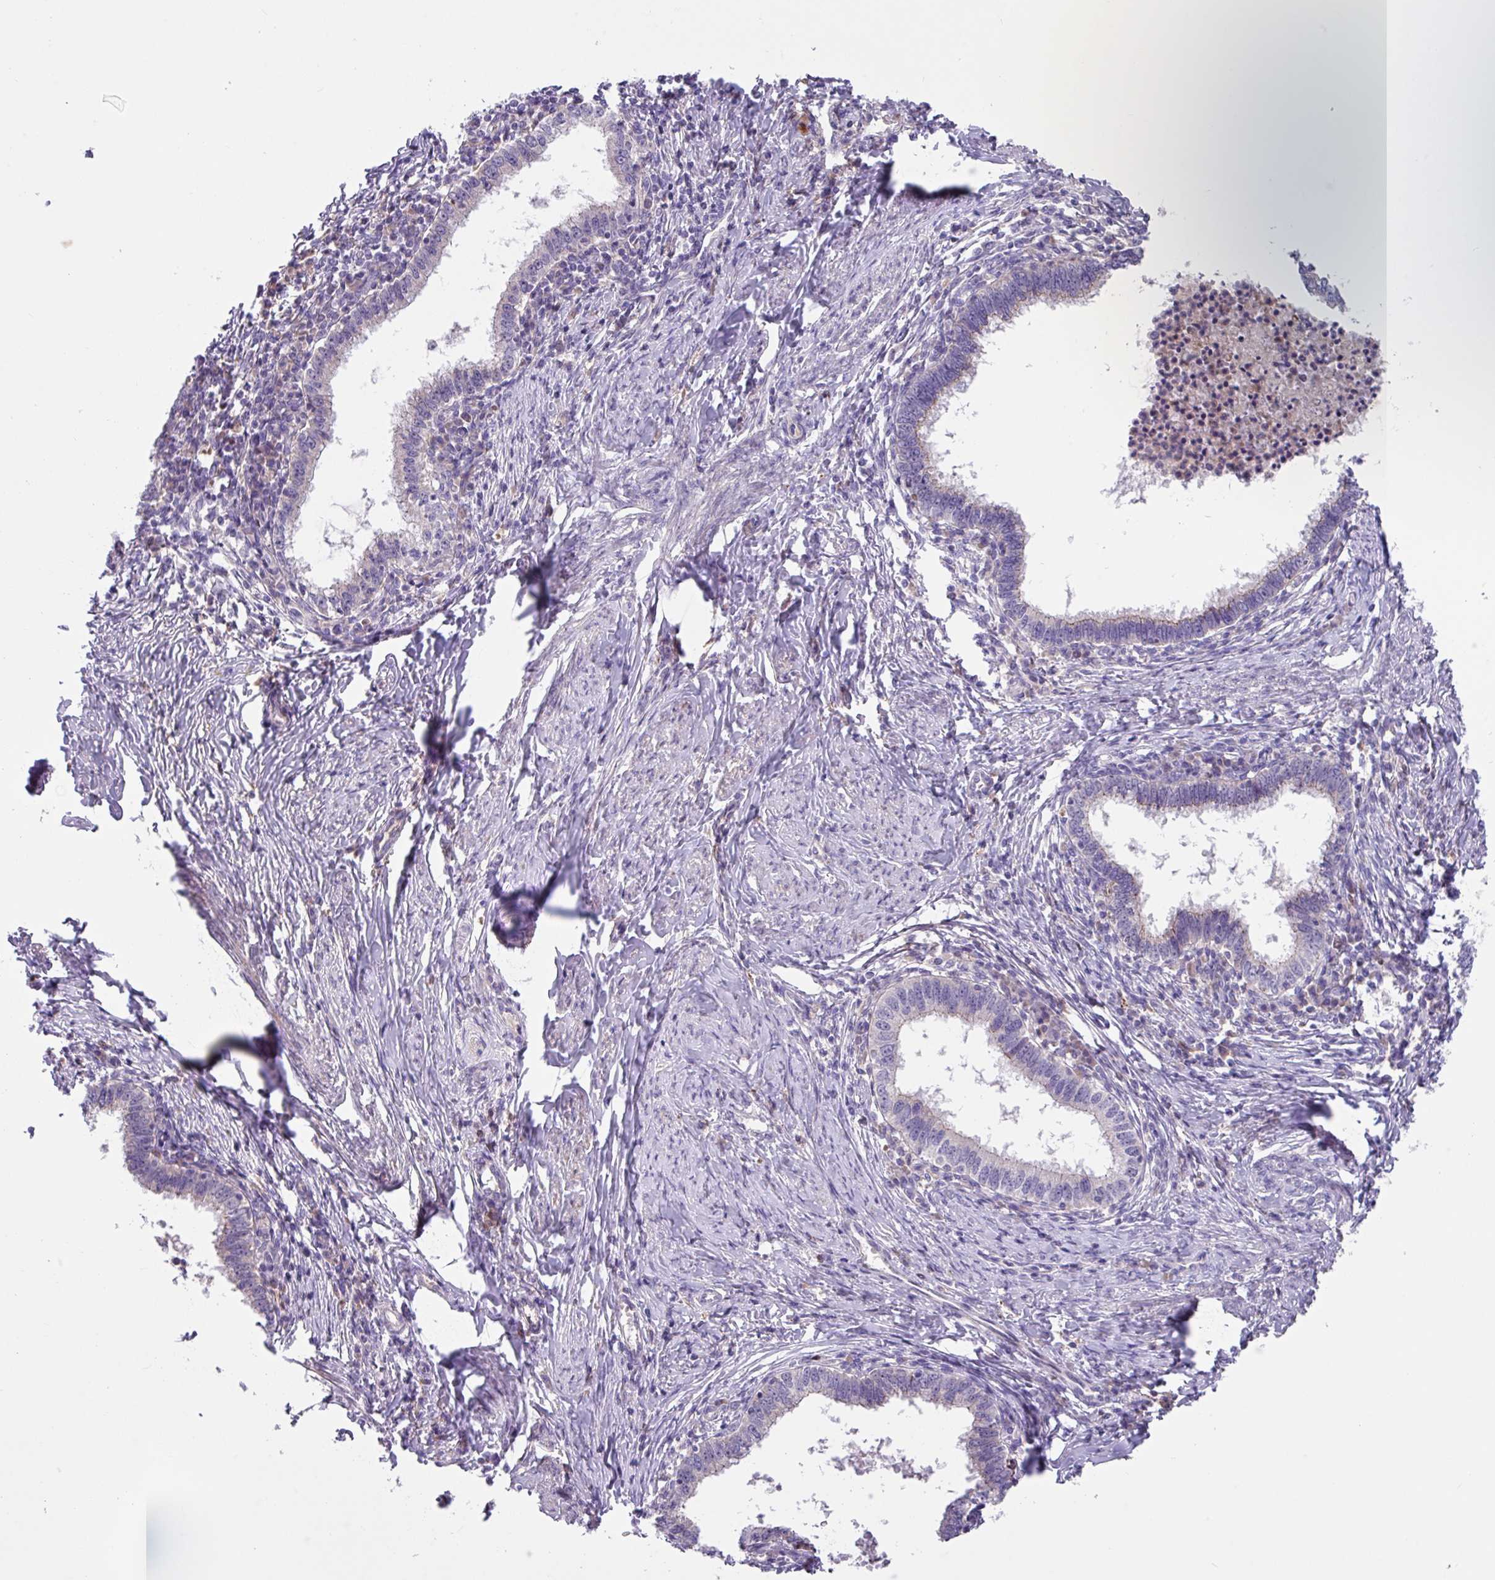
{"staining": {"intensity": "negative", "quantity": "none", "location": "none"}, "tissue": "cervical cancer", "cell_type": "Tumor cells", "image_type": "cancer", "snomed": [{"axis": "morphology", "description": "Adenocarcinoma, NOS"}, {"axis": "topography", "description": "Cervix"}], "caption": "Immunohistochemical staining of human cervical cancer shows no significant positivity in tumor cells.", "gene": "IQCJ", "patient": {"sex": "female", "age": 36}}